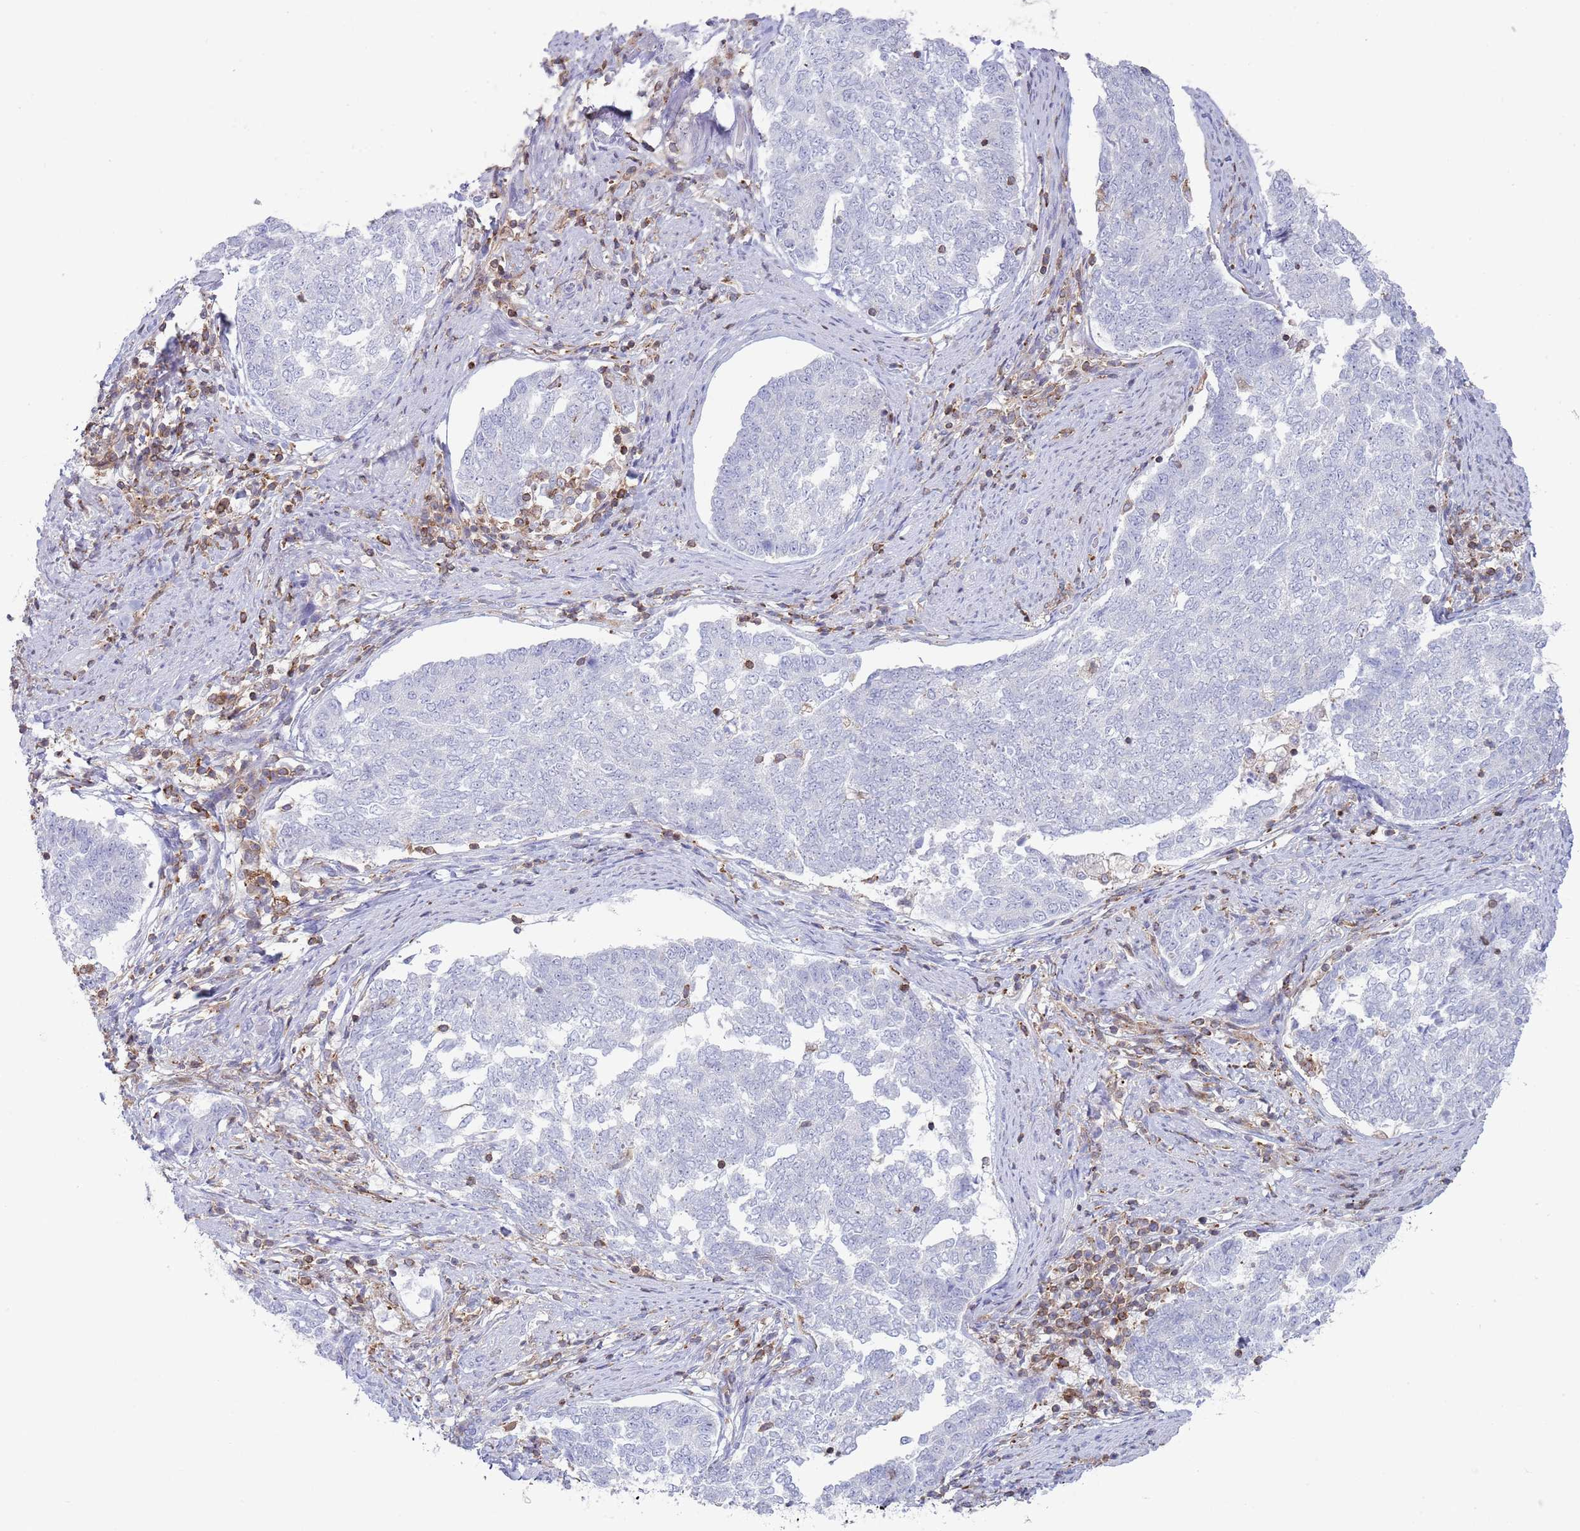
{"staining": {"intensity": "negative", "quantity": "none", "location": "none"}, "tissue": "endometrial cancer", "cell_type": "Tumor cells", "image_type": "cancer", "snomed": [{"axis": "morphology", "description": "Adenocarcinoma, NOS"}, {"axis": "topography", "description": "Endometrium"}], "caption": "High magnification brightfield microscopy of endometrial cancer (adenocarcinoma) stained with DAB (3,3'-diaminobenzidine) (brown) and counterstained with hematoxylin (blue): tumor cells show no significant staining.", "gene": "LPXN", "patient": {"sex": "female", "age": 80}}